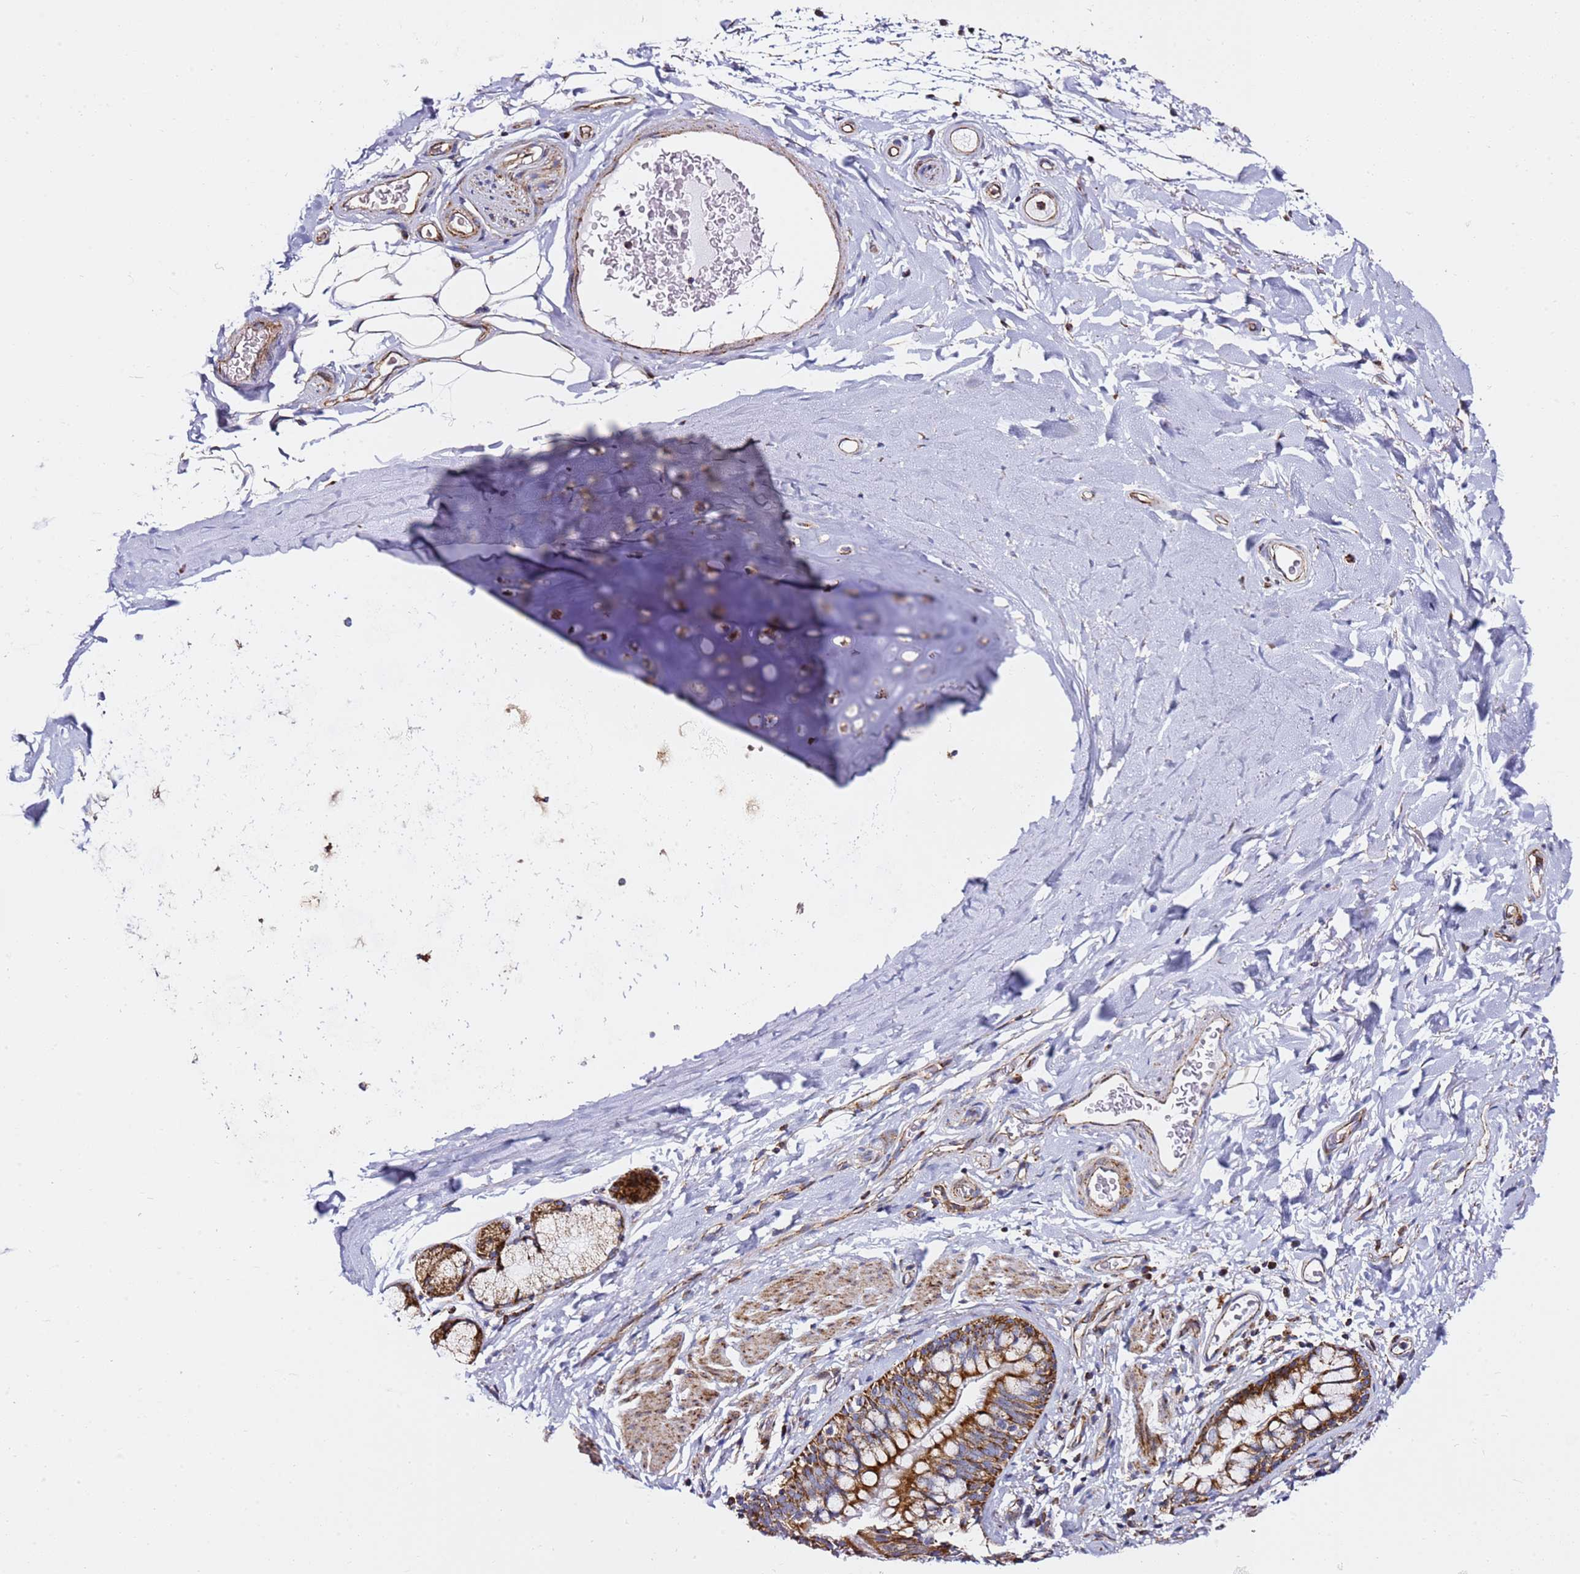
{"staining": {"intensity": "strong", "quantity": ">75%", "location": "cytoplasmic/membranous"}, "tissue": "bronchus", "cell_type": "Respiratory epithelial cells", "image_type": "normal", "snomed": [{"axis": "morphology", "description": "Normal tissue, NOS"}, {"axis": "topography", "description": "Cartilage tissue"}, {"axis": "topography", "description": "Bronchus"}], "caption": "Immunohistochemical staining of normal human bronchus reveals >75% levels of strong cytoplasmic/membranous protein expression in about >75% of respiratory epithelial cells. The staining is performed using DAB (3,3'-diaminobenzidine) brown chromogen to label protein expression. The nuclei are counter-stained blue using hematoxylin.", "gene": "NDUFA3", "patient": {"sex": "female", "age": 36}}